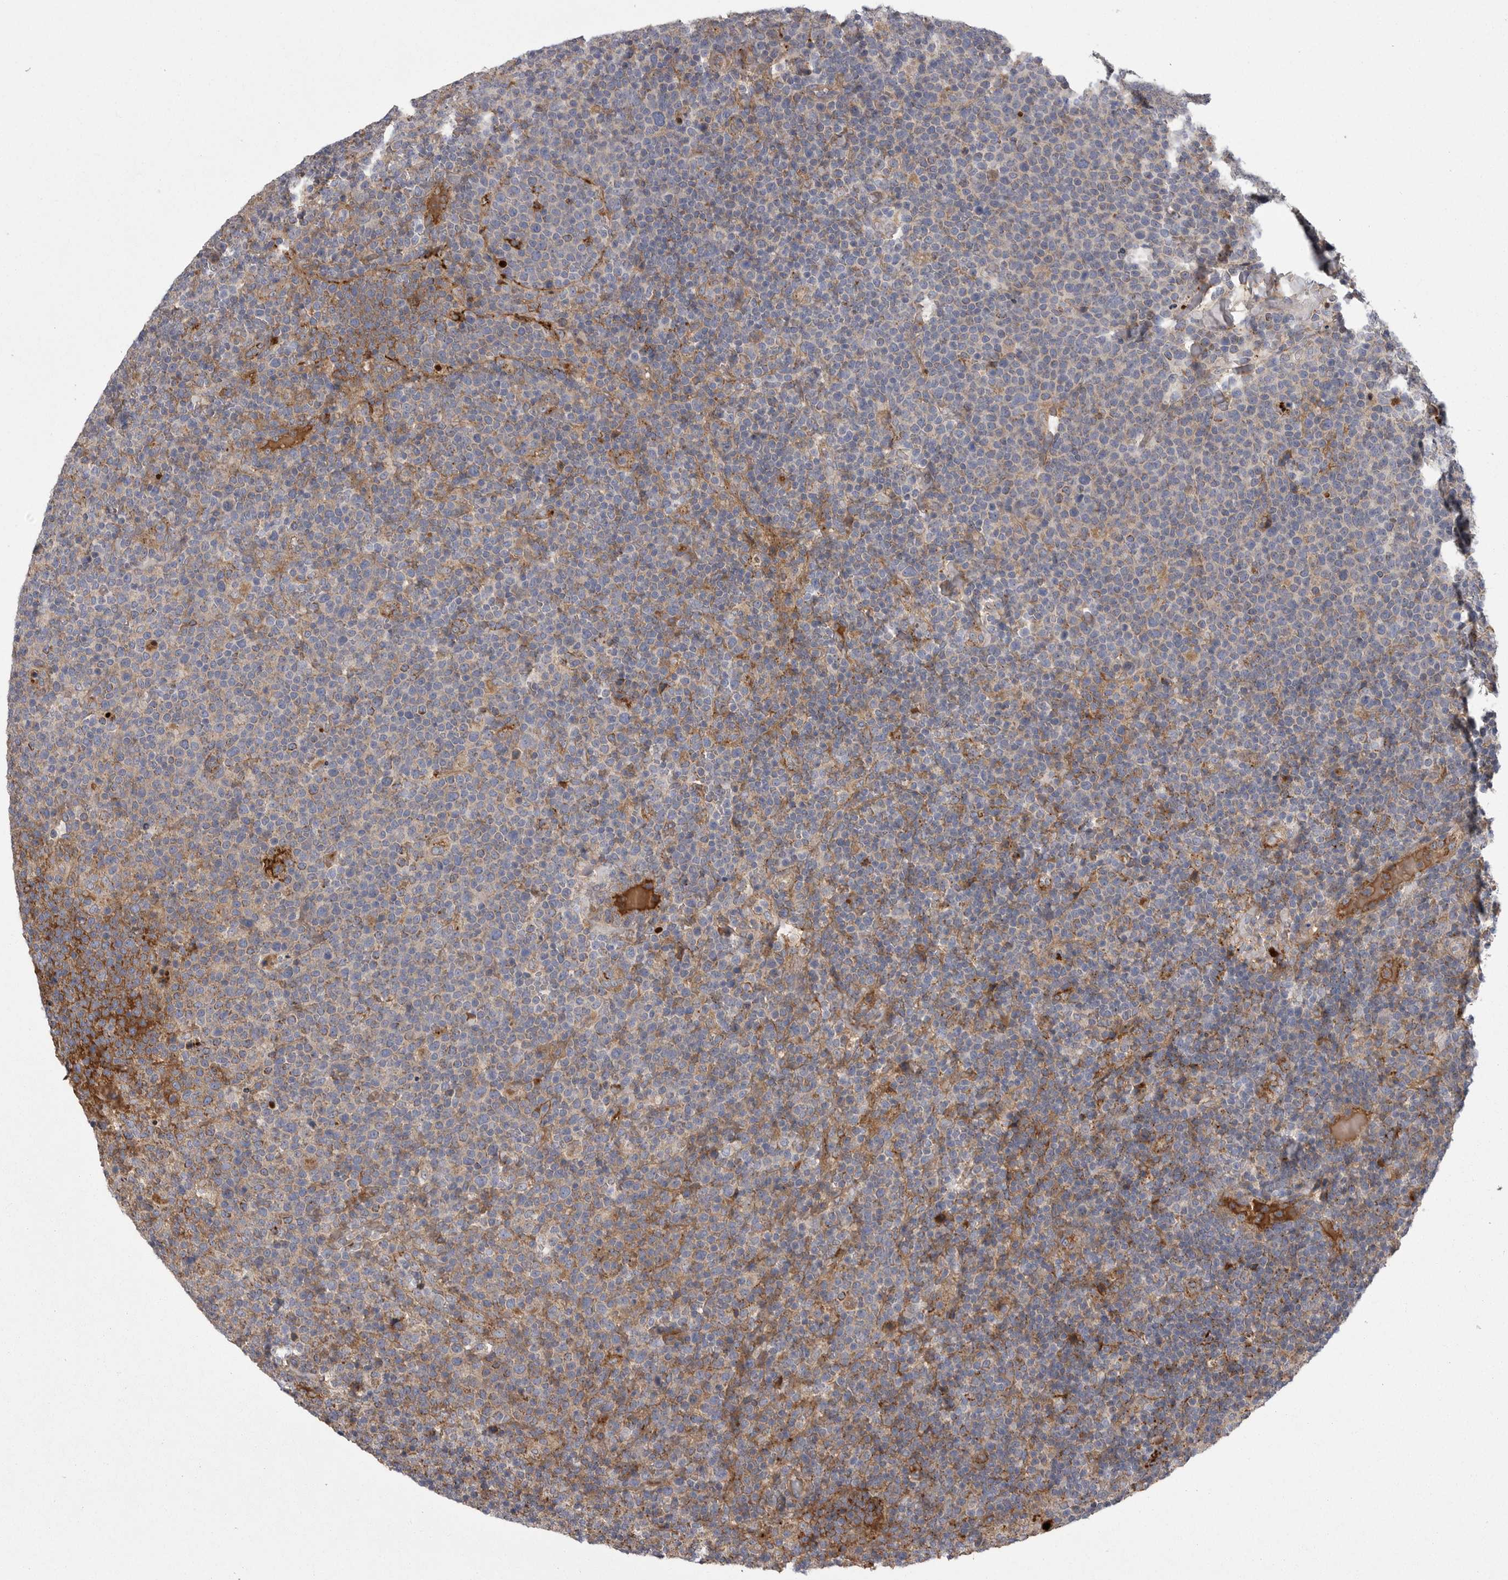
{"staining": {"intensity": "negative", "quantity": "none", "location": "none"}, "tissue": "lymphoma", "cell_type": "Tumor cells", "image_type": "cancer", "snomed": [{"axis": "morphology", "description": "Malignant lymphoma, non-Hodgkin's type, High grade"}, {"axis": "topography", "description": "Lymph node"}], "caption": "The histopathology image reveals no significant staining in tumor cells of lymphoma. The staining was performed using DAB (3,3'-diaminobenzidine) to visualize the protein expression in brown, while the nuclei were stained in blue with hematoxylin (Magnification: 20x).", "gene": "CRP", "patient": {"sex": "male", "age": 61}}